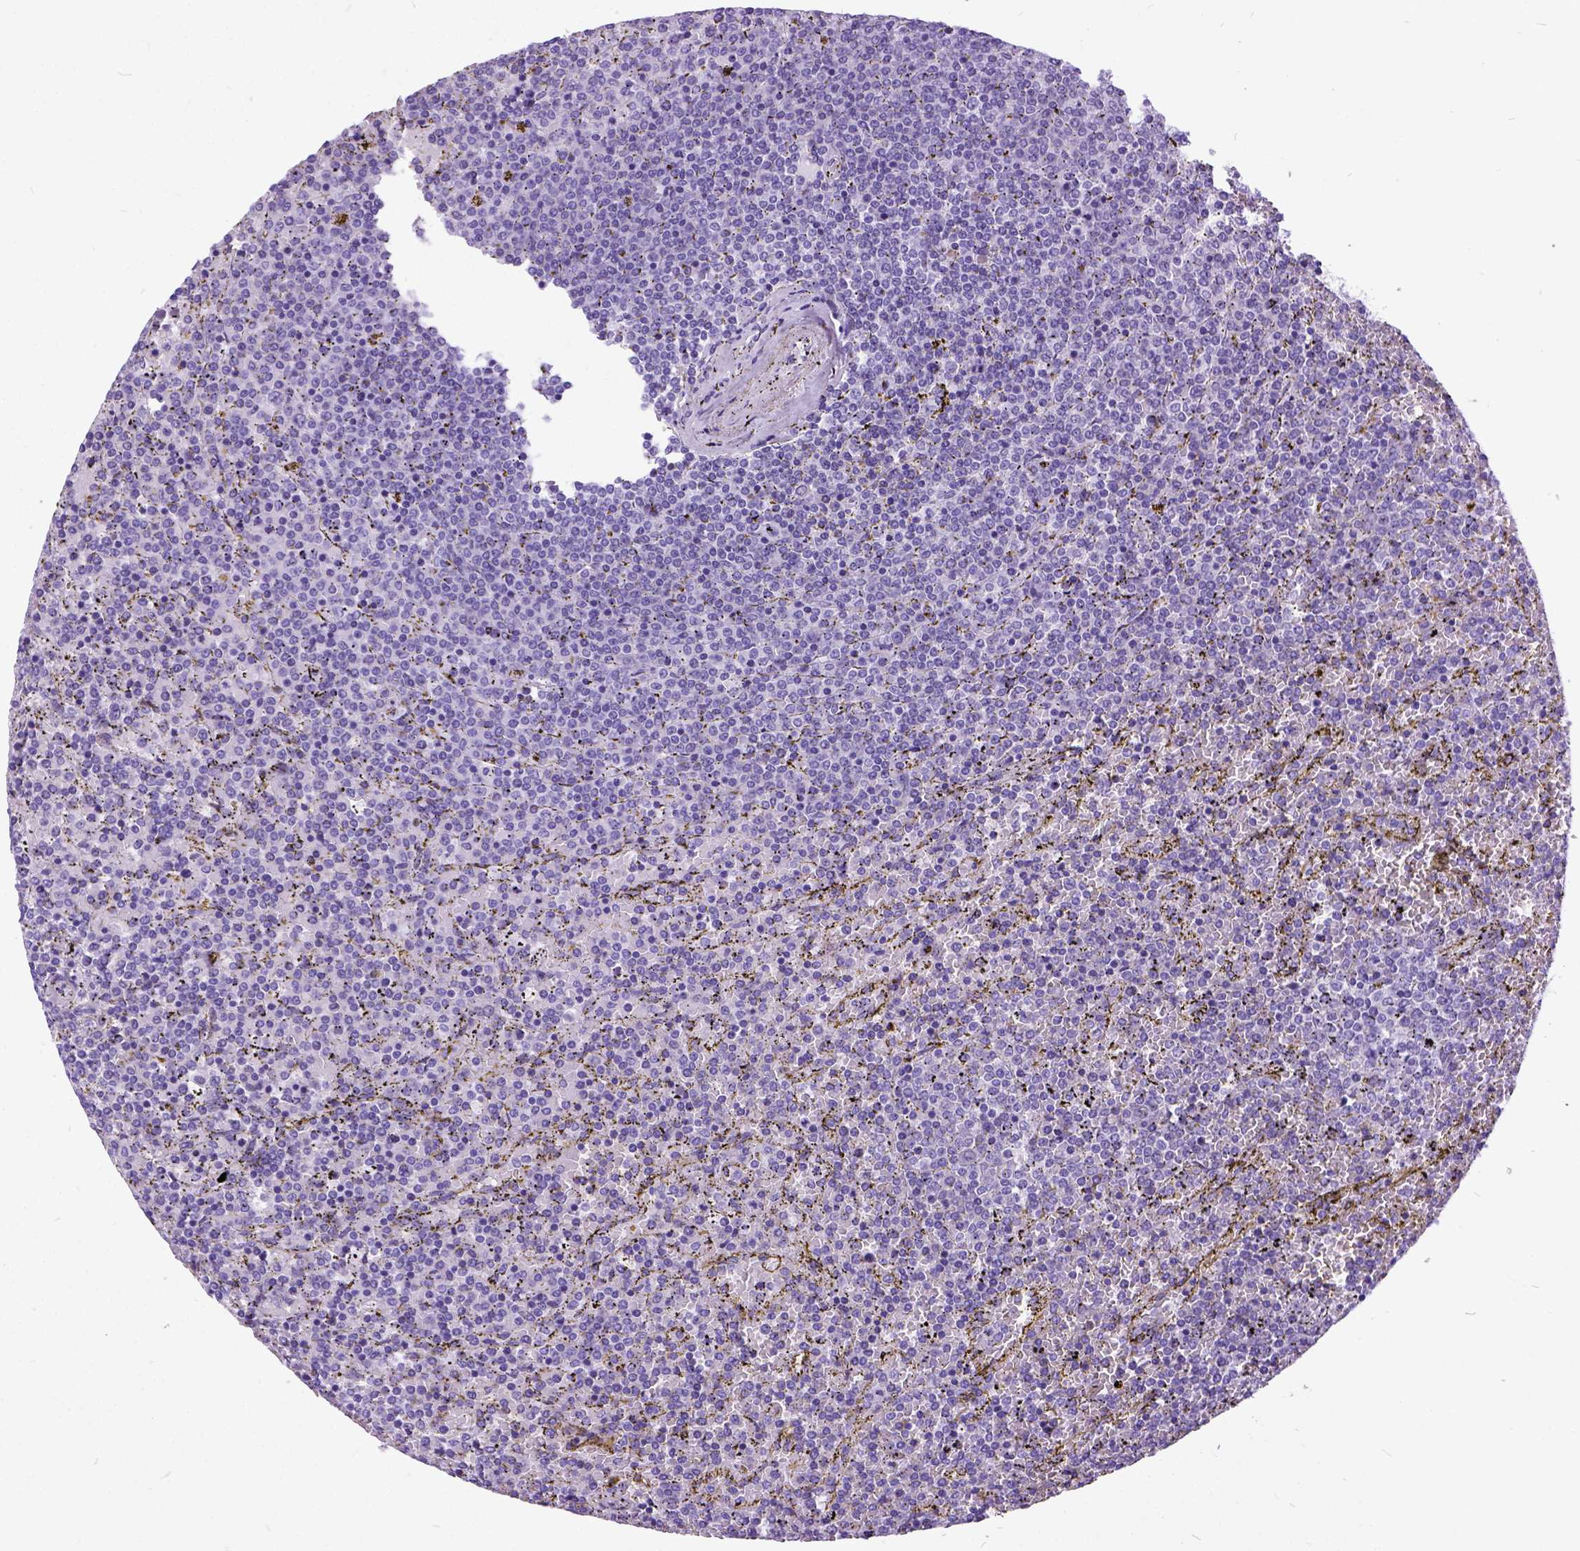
{"staining": {"intensity": "negative", "quantity": "none", "location": "none"}, "tissue": "lymphoma", "cell_type": "Tumor cells", "image_type": "cancer", "snomed": [{"axis": "morphology", "description": "Malignant lymphoma, non-Hodgkin's type, Low grade"}, {"axis": "topography", "description": "Spleen"}], "caption": "Human lymphoma stained for a protein using immunohistochemistry demonstrates no expression in tumor cells.", "gene": "IGF2", "patient": {"sex": "female", "age": 77}}